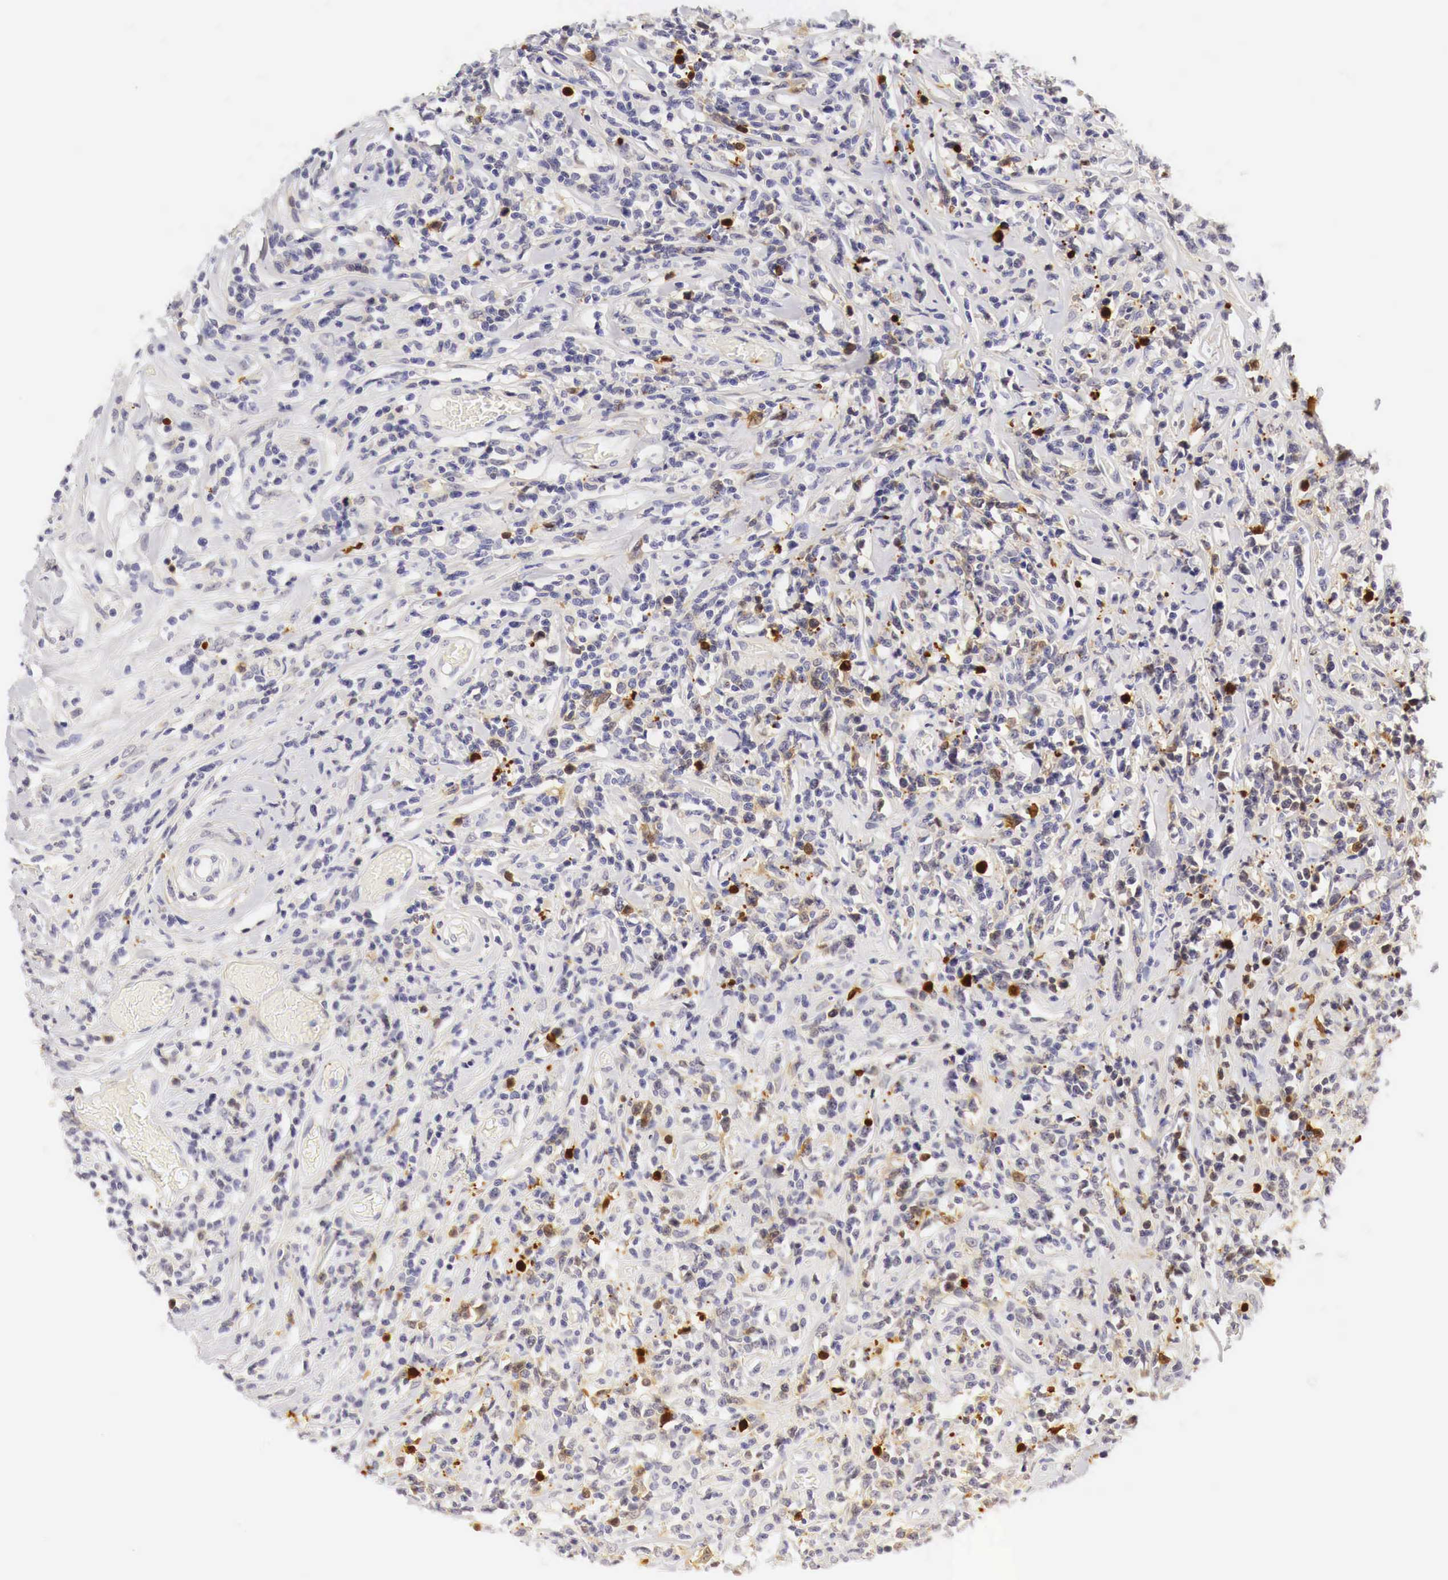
{"staining": {"intensity": "moderate", "quantity": "<25%", "location": "nuclear"}, "tissue": "lymphoma", "cell_type": "Tumor cells", "image_type": "cancer", "snomed": [{"axis": "morphology", "description": "Malignant lymphoma, non-Hodgkin's type, High grade"}, {"axis": "topography", "description": "Colon"}], "caption": "The image displays immunohistochemical staining of malignant lymphoma, non-Hodgkin's type (high-grade). There is moderate nuclear expression is identified in approximately <25% of tumor cells.", "gene": "CASP3", "patient": {"sex": "male", "age": 82}}